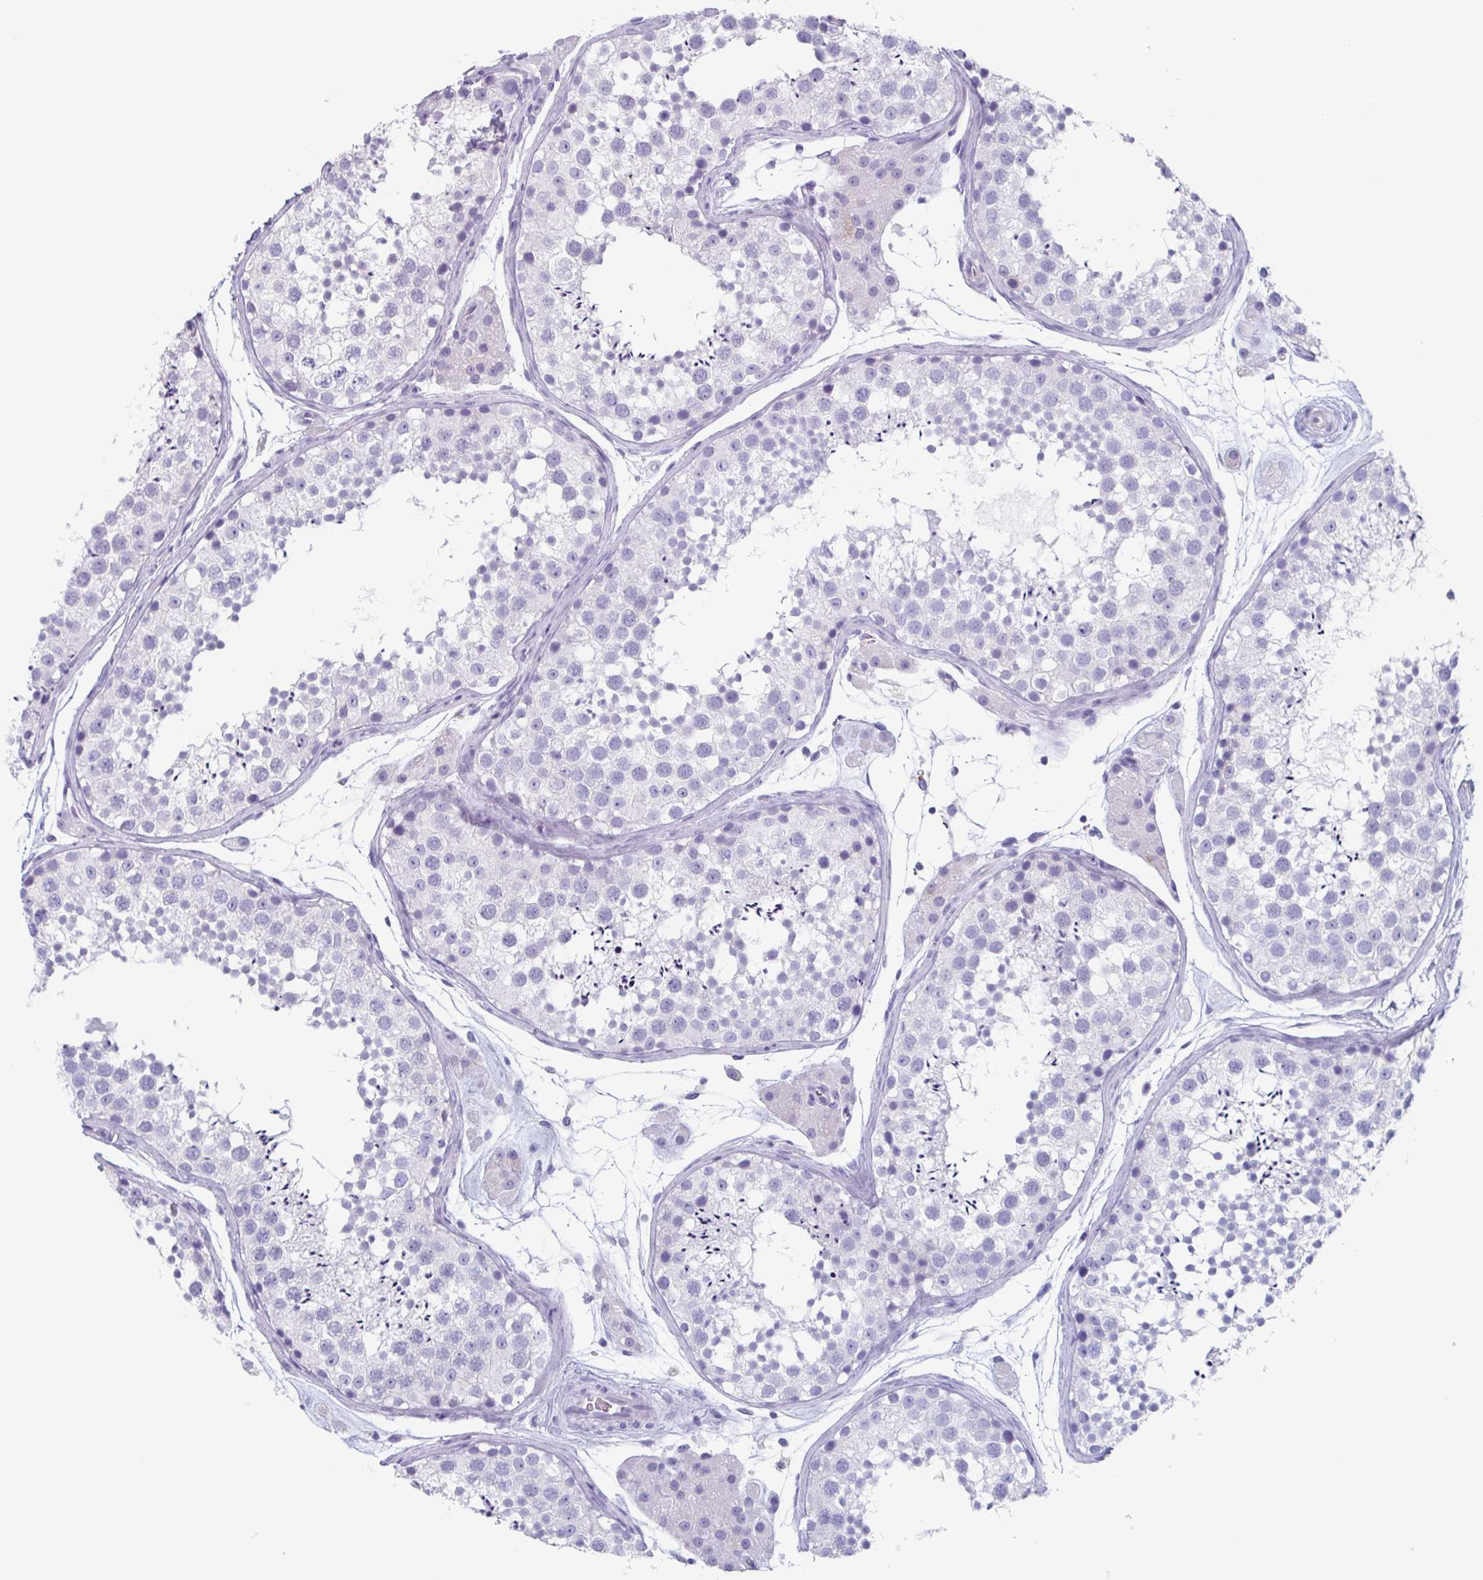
{"staining": {"intensity": "negative", "quantity": "none", "location": "none"}, "tissue": "testis", "cell_type": "Cells in seminiferous ducts", "image_type": "normal", "snomed": [{"axis": "morphology", "description": "Normal tissue, NOS"}, {"axis": "topography", "description": "Testis"}], "caption": "High magnification brightfield microscopy of normal testis stained with DAB (3,3'-diaminobenzidine) (brown) and counterstained with hematoxylin (blue): cells in seminiferous ducts show no significant staining.", "gene": "BPI", "patient": {"sex": "male", "age": 41}}